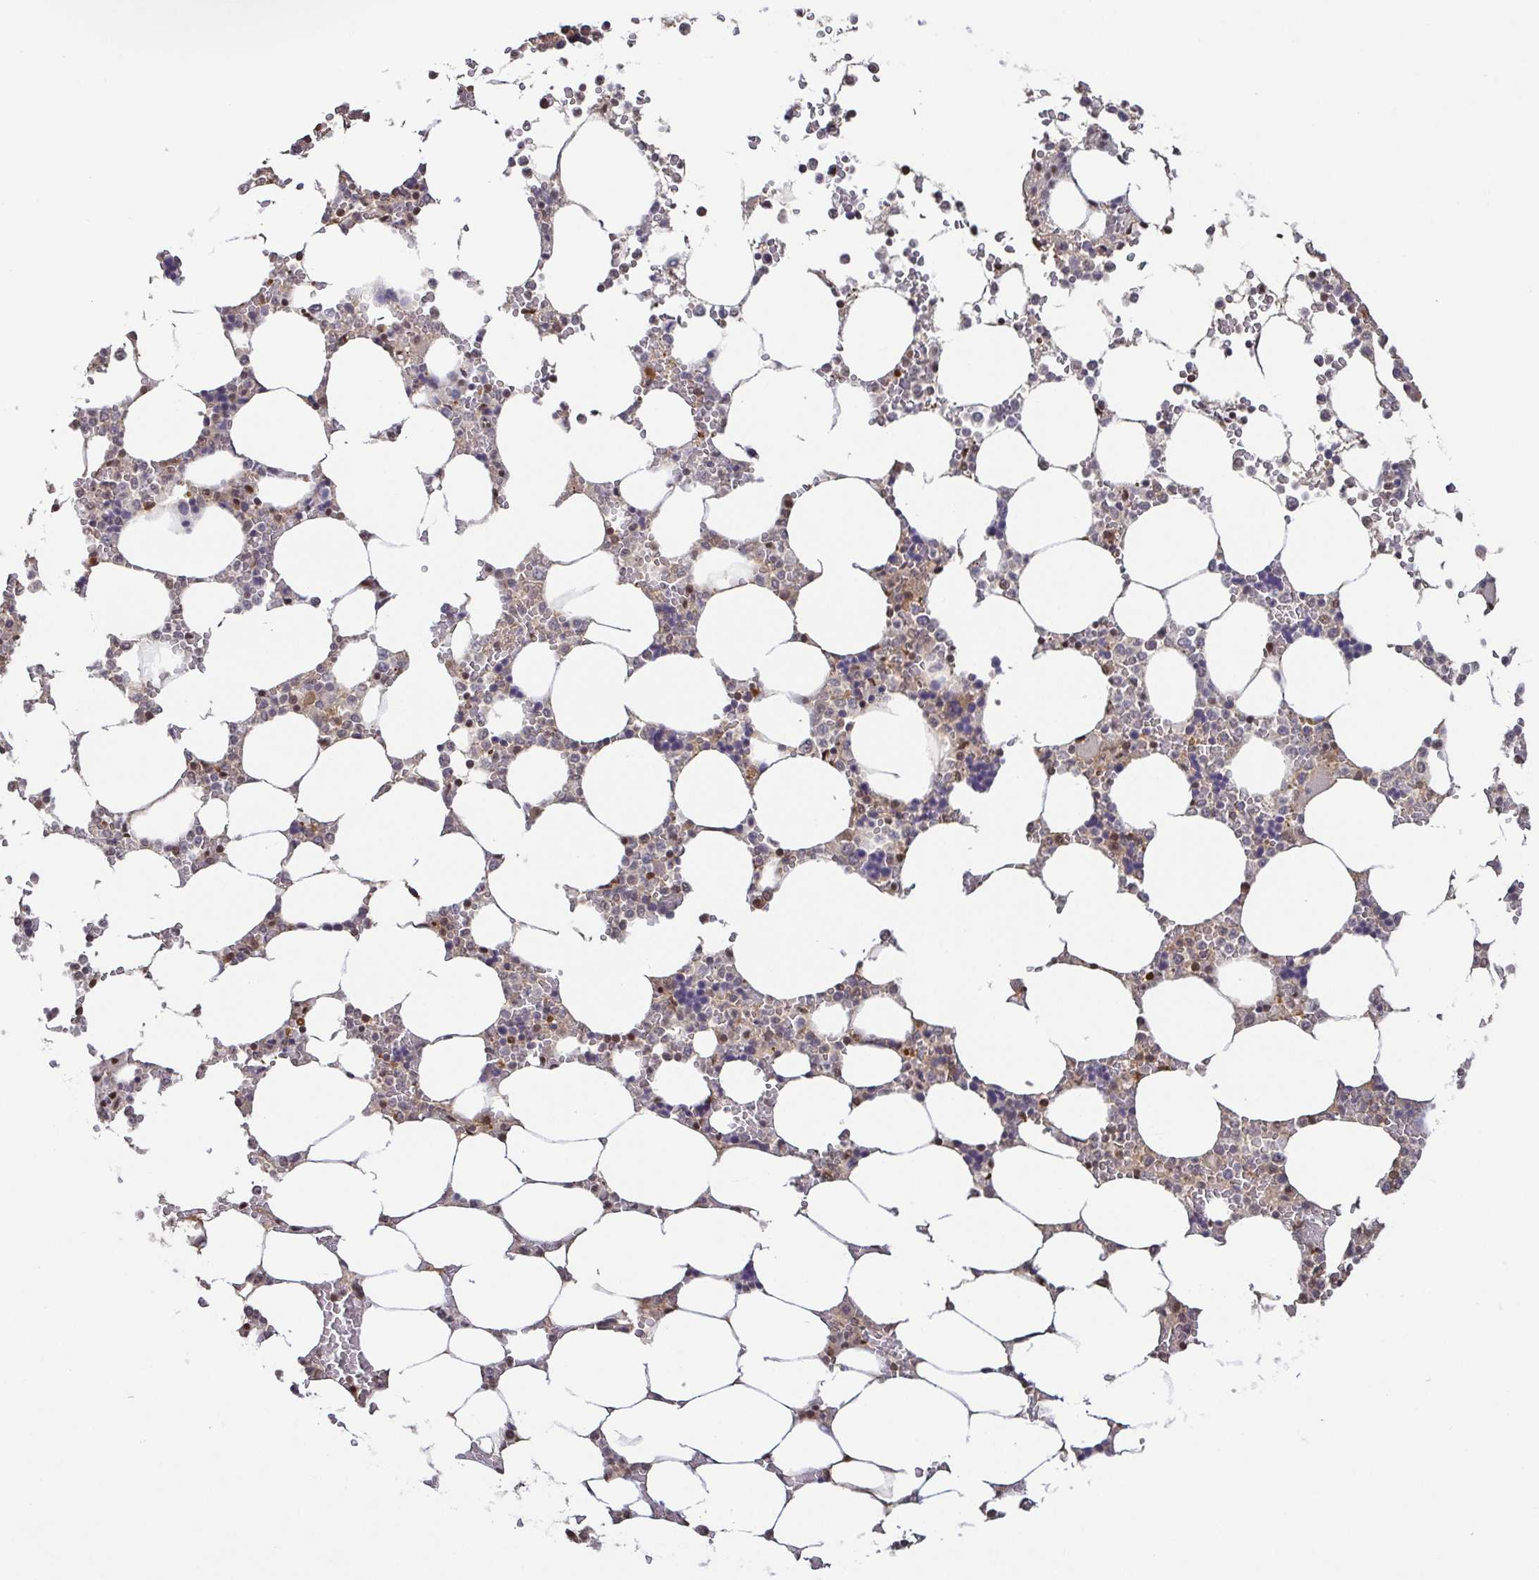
{"staining": {"intensity": "moderate", "quantity": "<25%", "location": "nuclear"}, "tissue": "bone marrow", "cell_type": "Hematopoietic cells", "image_type": "normal", "snomed": [{"axis": "morphology", "description": "Normal tissue, NOS"}, {"axis": "topography", "description": "Bone marrow"}], "caption": "The photomicrograph reveals staining of benign bone marrow, revealing moderate nuclear protein positivity (brown color) within hematopoietic cells. Nuclei are stained in blue.", "gene": "PSMB9", "patient": {"sex": "male", "age": 64}}